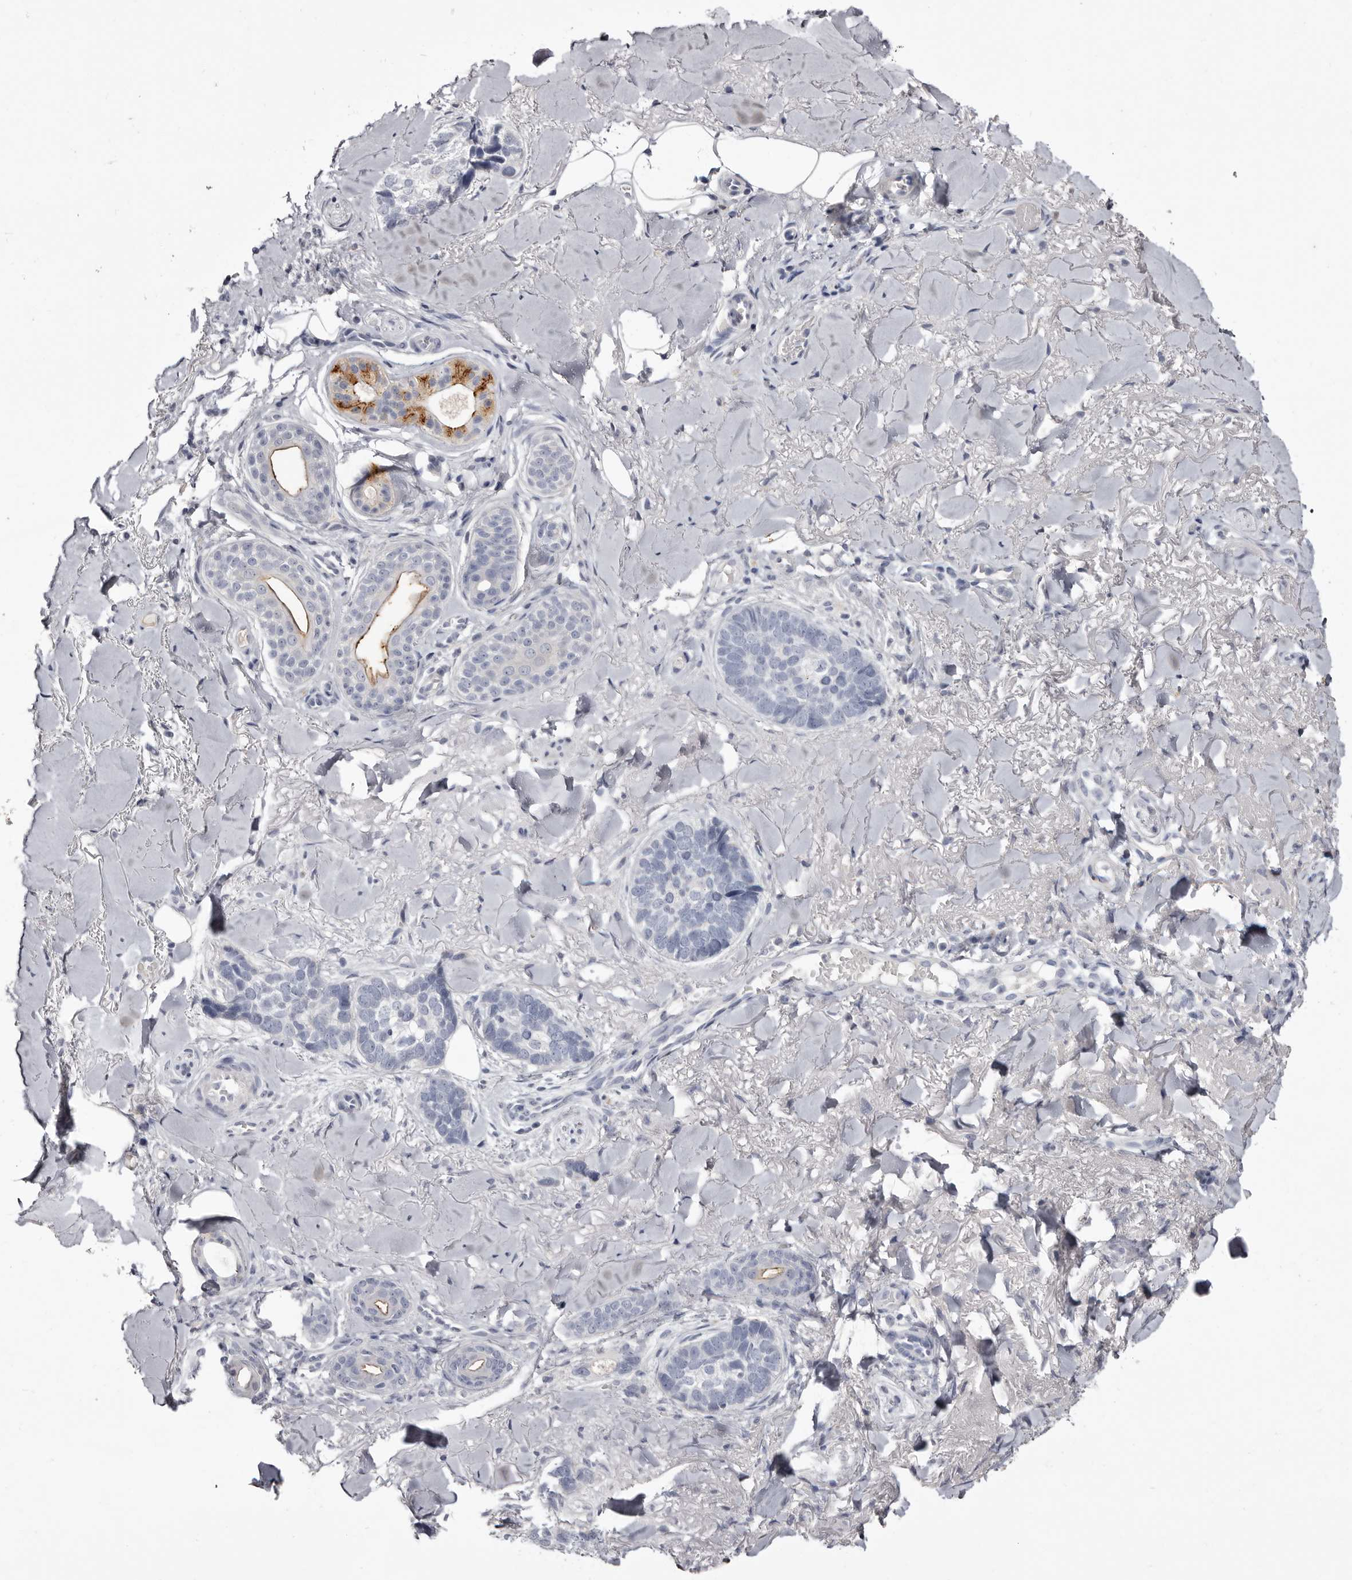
{"staining": {"intensity": "negative", "quantity": "none", "location": "none"}, "tissue": "skin cancer", "cell_type": "Tumor cells", "image_type": "cancer", "snomed": [{"axis": "morphology", "description": "Basal cell carcinoma"}, {"axis": "topography", "description": "Skin"}], "caption": "Skin cancer (basal cell carcinoma) was stained to show a protein in brown. There is no significant expression in tumor cells.", "gene": "CA6", "patient": {"sex": "female", "age": 82}}